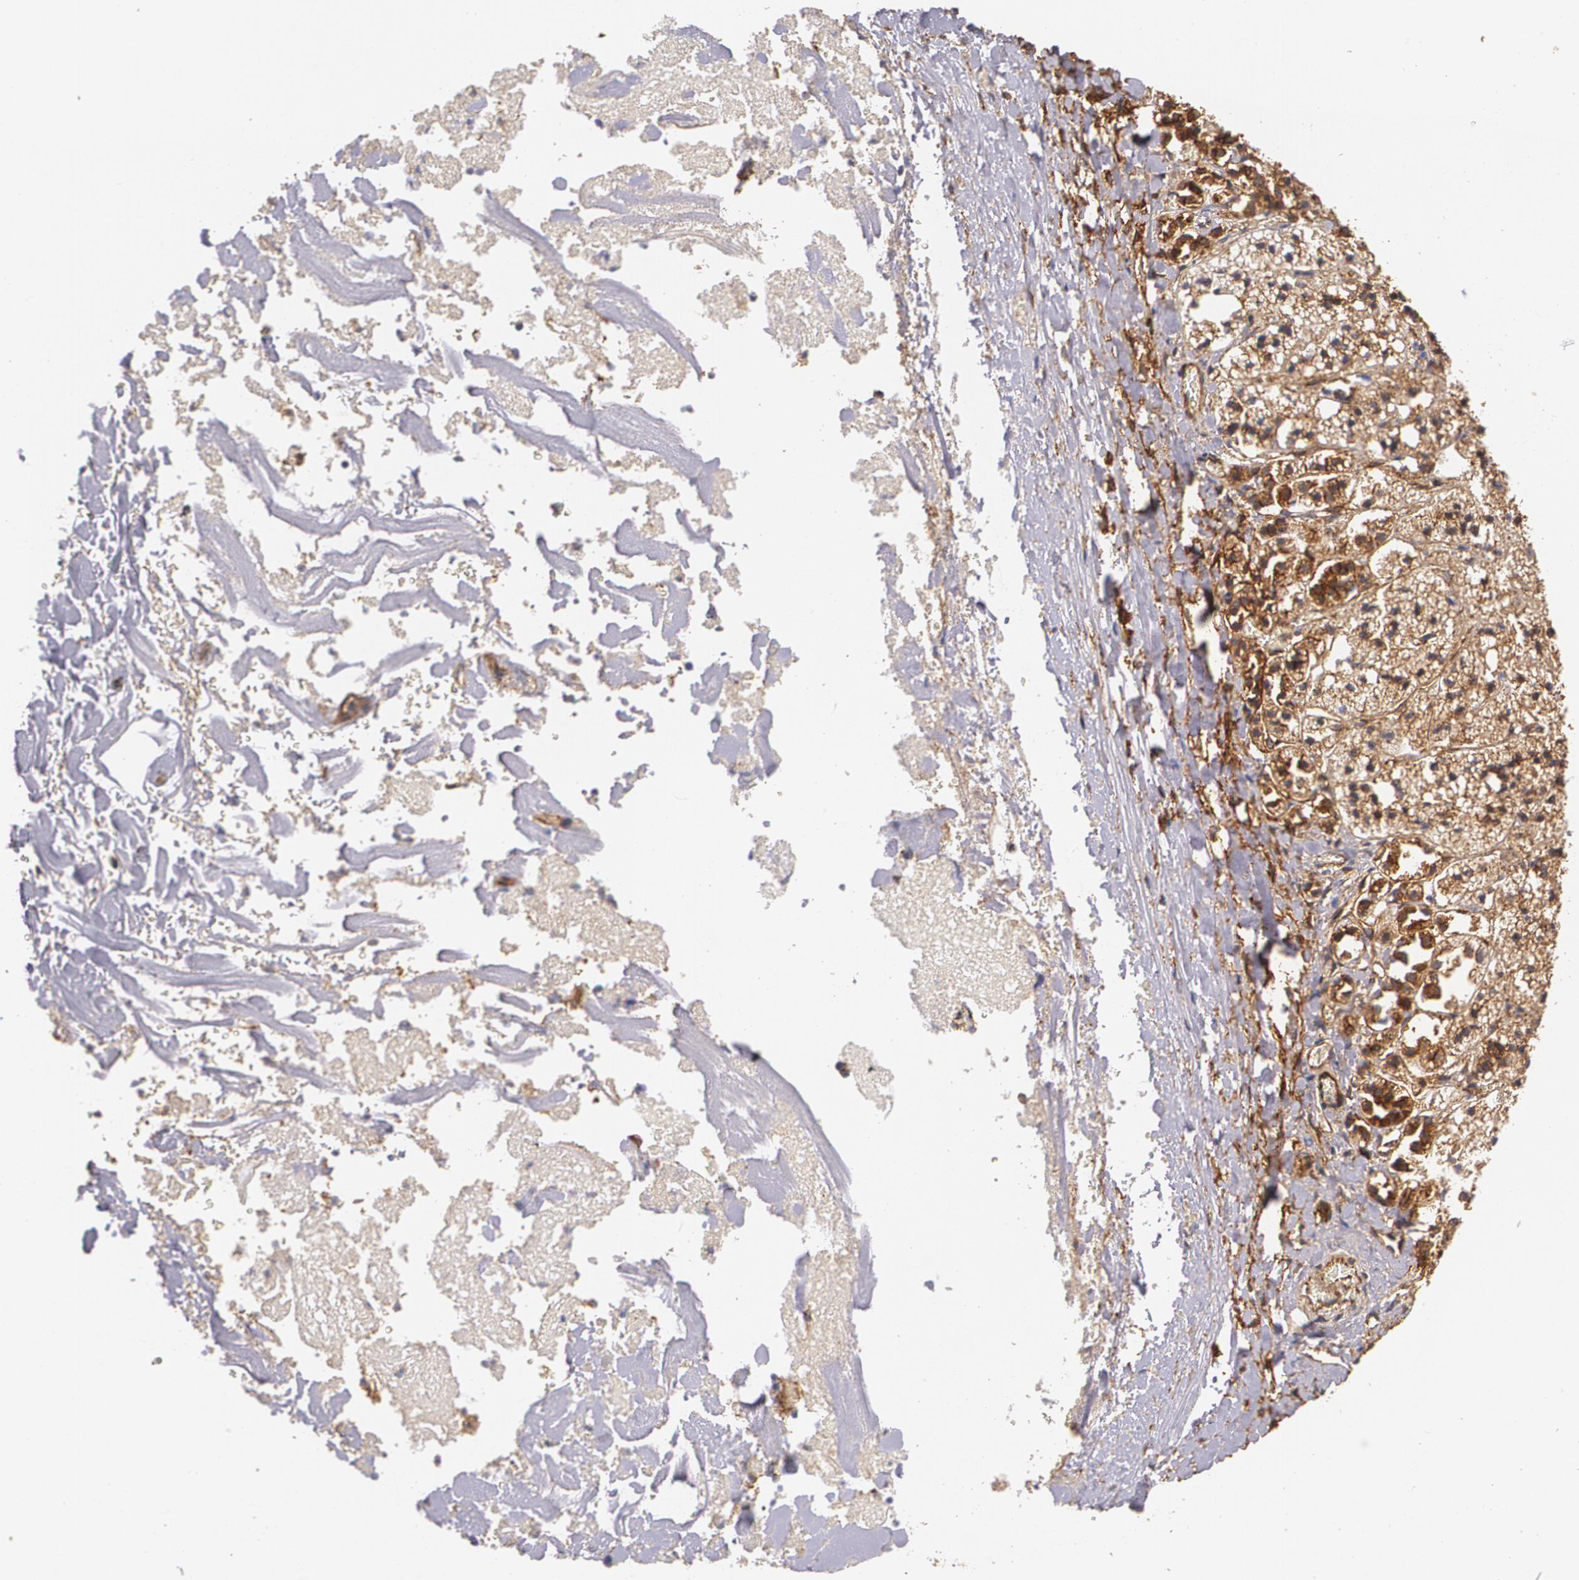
{"staining": {"intensity": "moderate", "quantity": "25%-75%", "location": "cytoplasmic/membranous"}, "tissue": "adrenal gland", "cell_type": "Glandular cells", "image_type": "normal", "snomed": [{"axis": "morphology", "description": "Normal tissue, NOS"}, {"axis": "topography", "description": "Adrenal gland"}], "caption": "The histopathology image shows immunohistochemical staining of unremarkable adrenal gland. There is moderate cytoplasmic/membranous positivity is present in approximately 25%-75% of glandular cells.", "gene": "TJP1", "patient": {"sex": "female", "age": 44}}